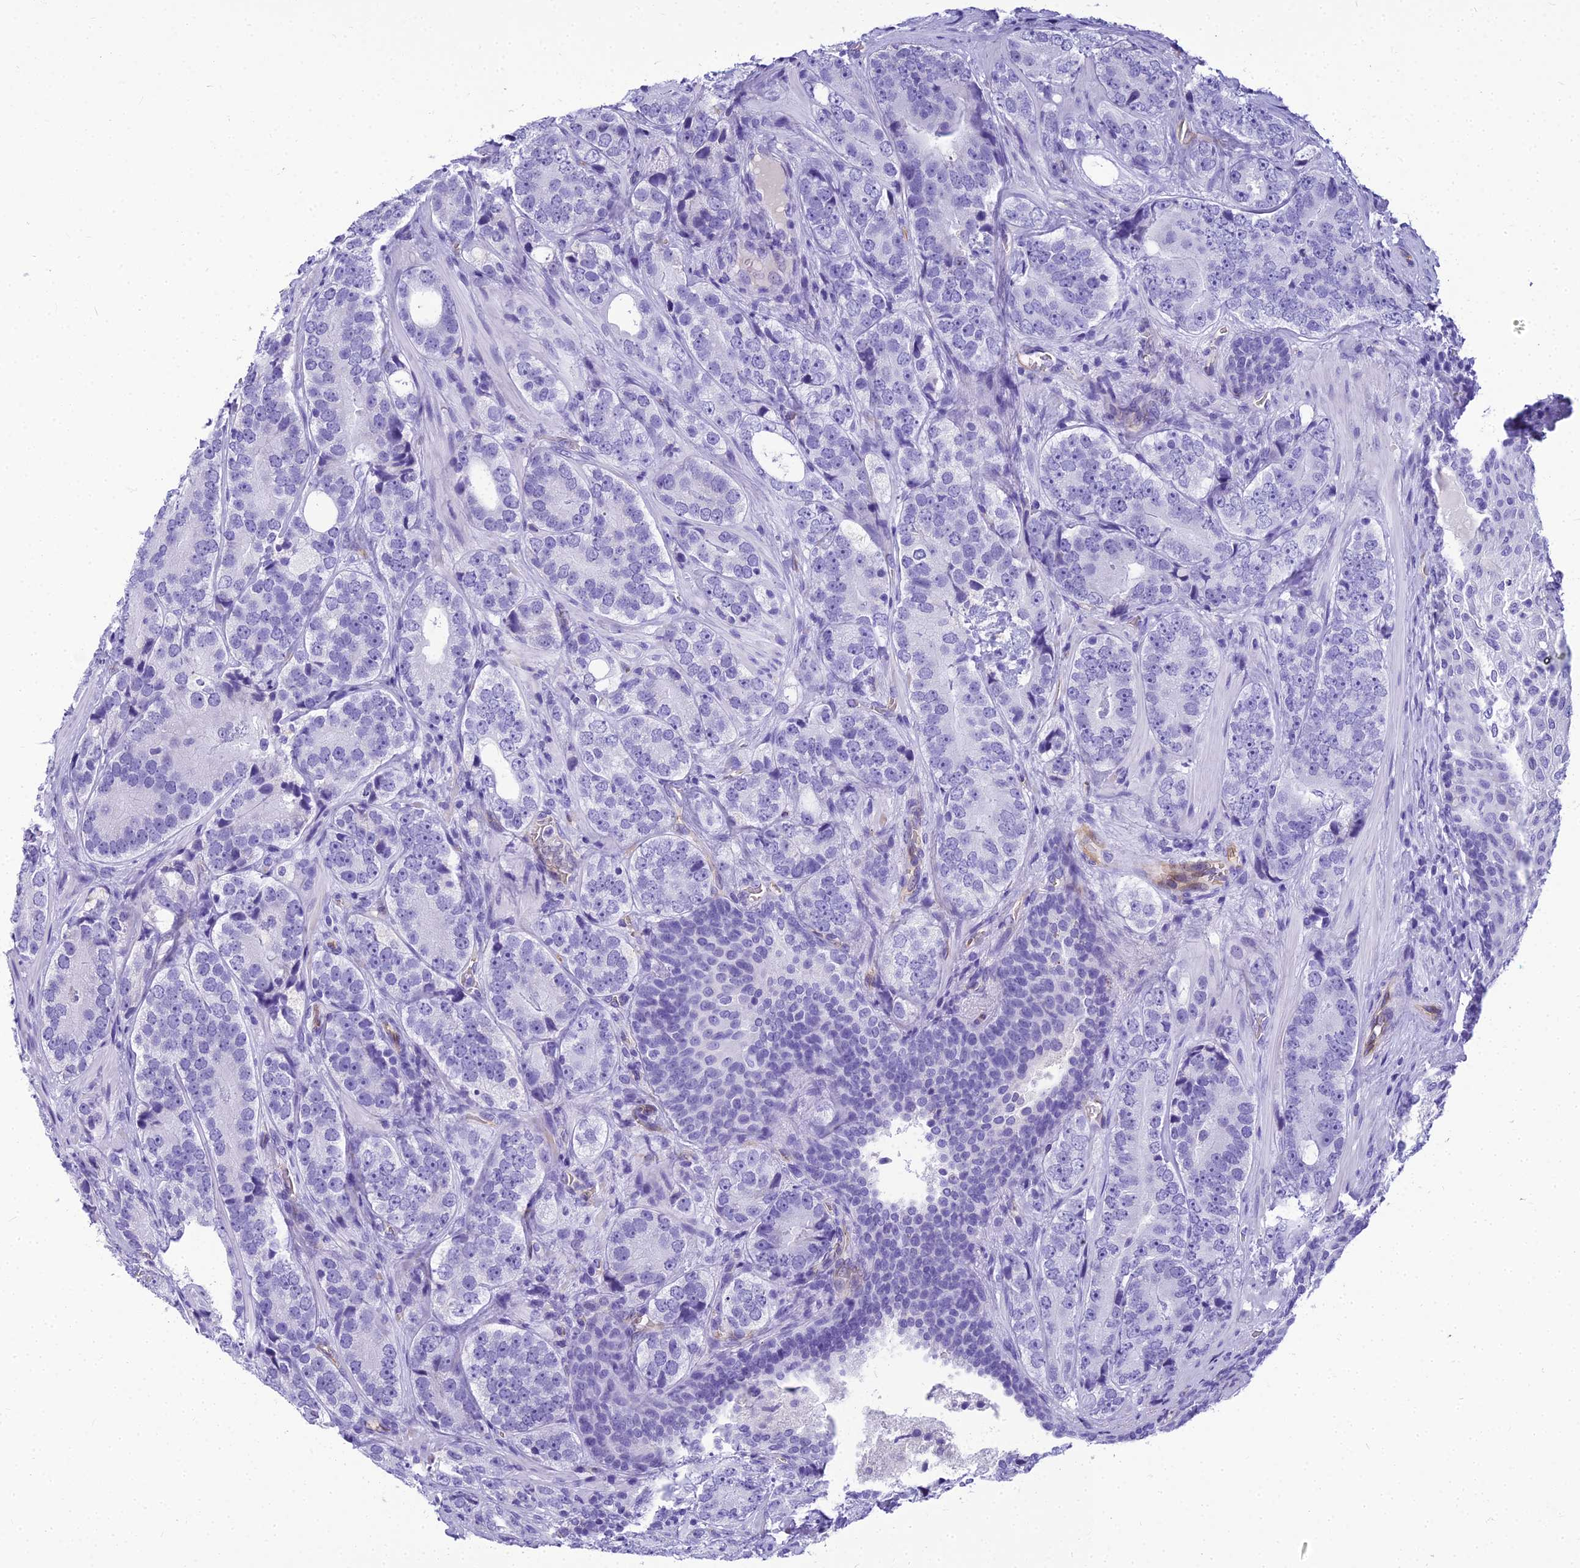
{"staining": {"intensity": "negative", "quantity": "none", "location": "none"}, "tissue": "prostate cancer", "cell_type": "Tumor cells", "image_type": "cancer", "snomed": [{"axis": "morphology", "description": "Adenocarcinoma, High grade"}, {"axis": "topography", "description": "Prostate"}], "caption": "A histopathology image of human prostate cancer is negative for staining in tumor cells.", "gene": "NINJ1", "patient": {"sex": "male", "age": 56}}